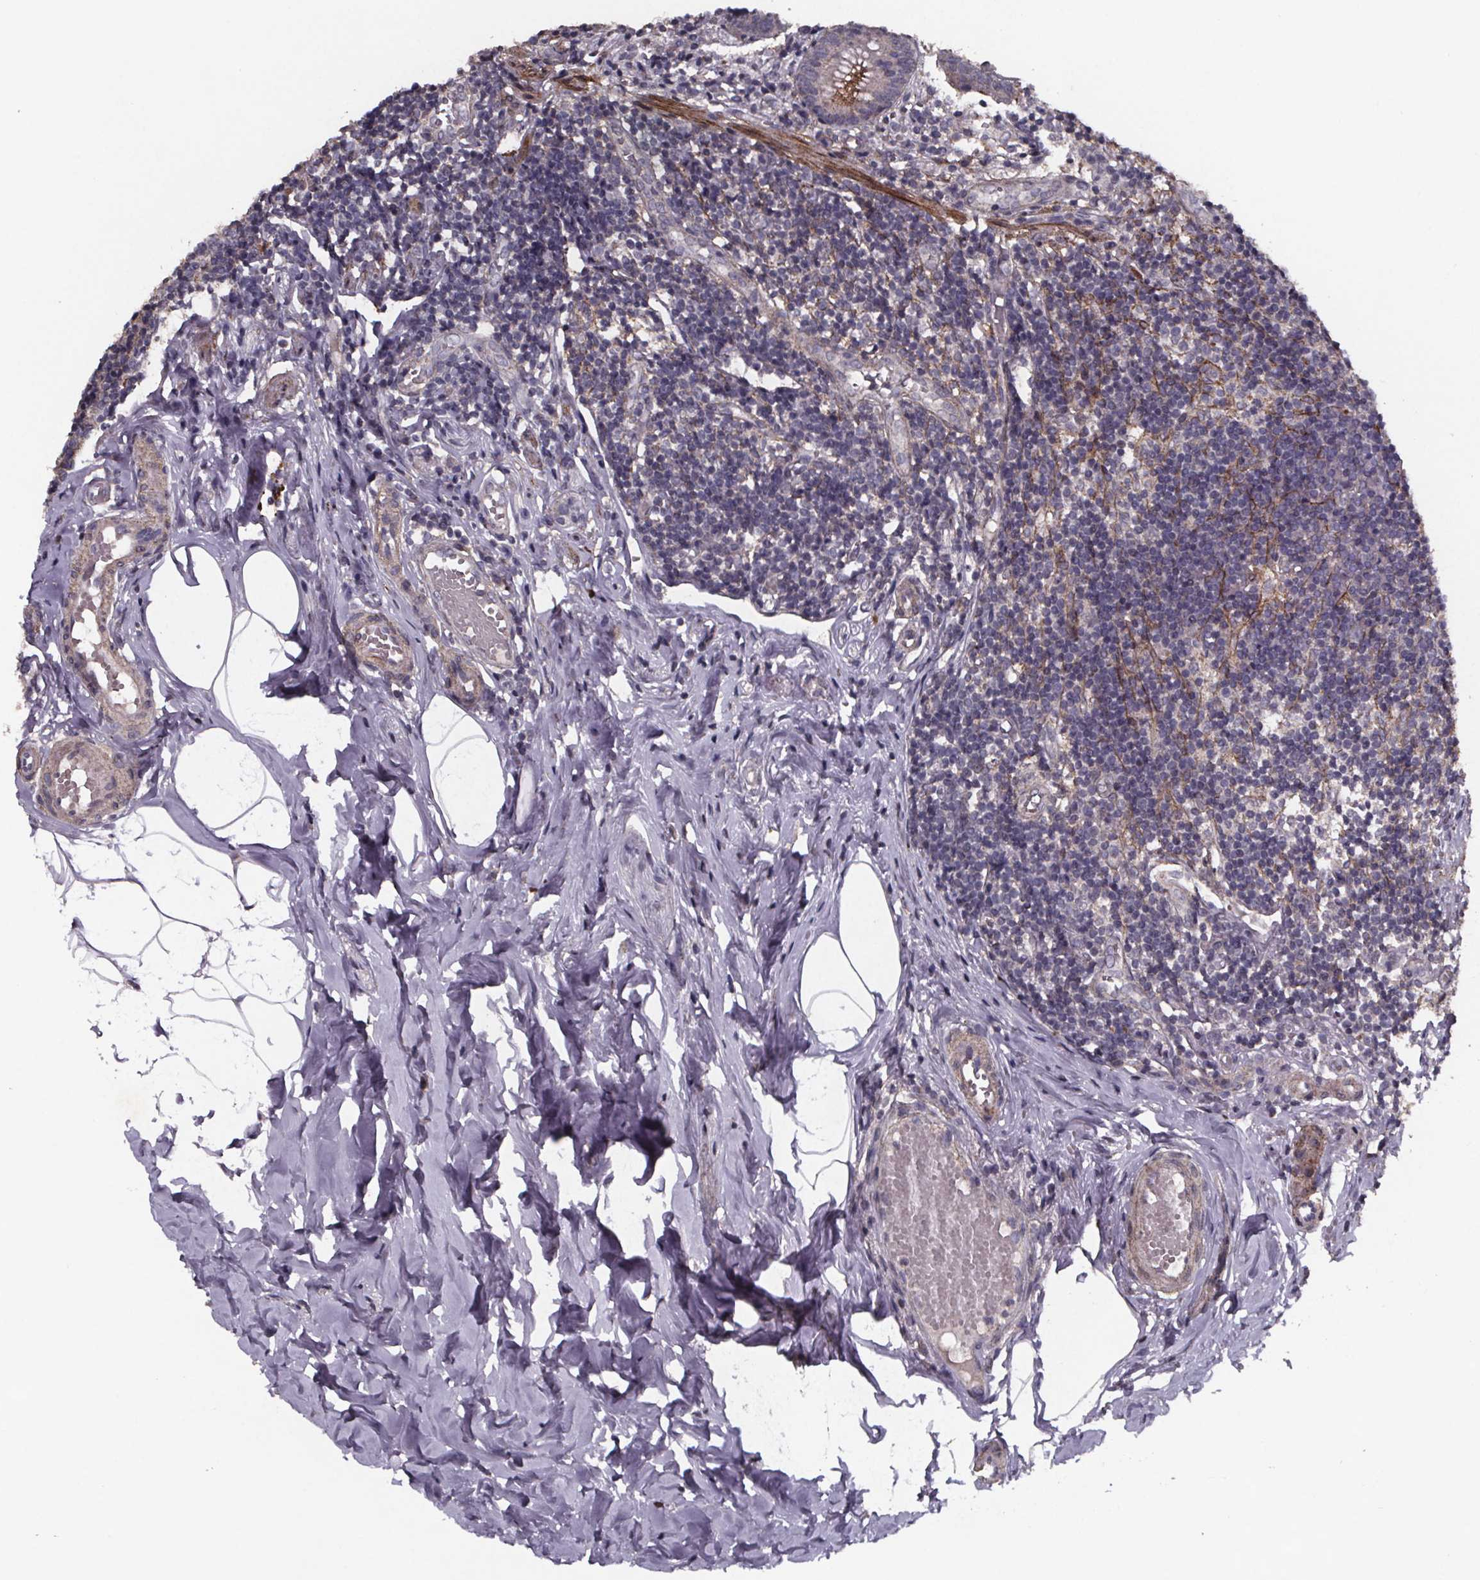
{"staining": {"intensity": "moderate", "quantity": "<25%", "location": "cytoplasmic/membranous"}, "tissue": "appendix", "cell_type": "Glandular cells", "image_type": "normal", "snomed": [{"axis": "morphology", "description": "Normal tissue, NOS"}, {"axis": "topography", "description": "Appendix"}], "caption": "Immunohistochemistry (DAB) staining of benign human appendix reveals moderate cytoplasmic/membranous protein staining in approximately <25% of glandular cells. (Stains: DAB in brown, nuclei in blue, Microscopy: brightfield microscopy at high magnification).", "gene": "PALLD", "patient": {"sex": "female", "age": 32}}